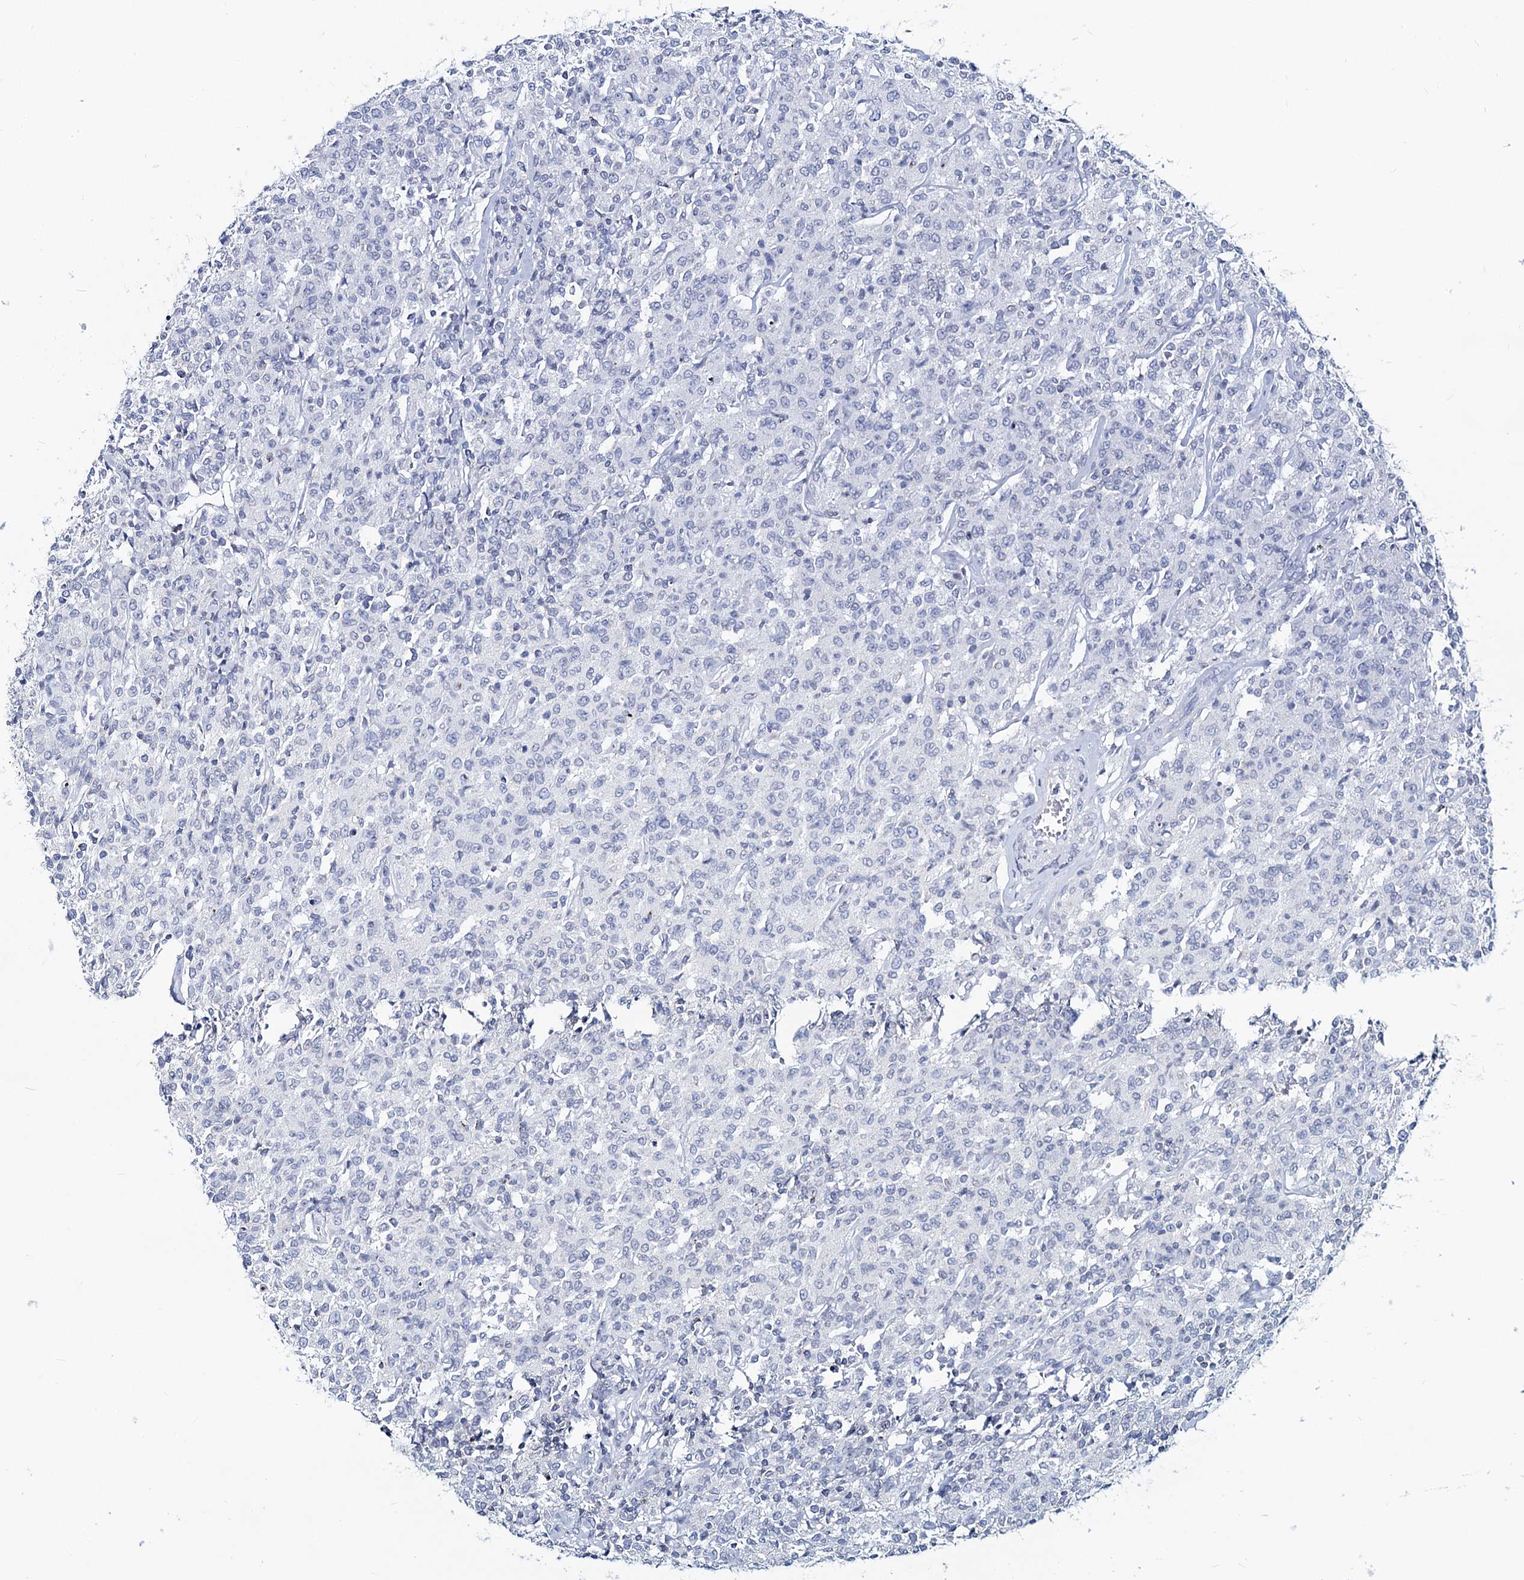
{"staining": {"intensity": "negative", "quantity": "none", "location": "none"}, "tissue": "lymphoma", "cell_type": "Tumor cells", "image_type": "cancer", "snomed": [{"axis": "morphology", "description": "Malignant lymphoma, non-Hodgkin's type, Low grade"}, {"axis": "topography", "description": "Small intestine"}], "caption": "This is an IHC histopathology image of human lymphoma. There is no expression in tumor cells.", "gene": "TOX3", "patient": {"sex": "female", "age": 59}}